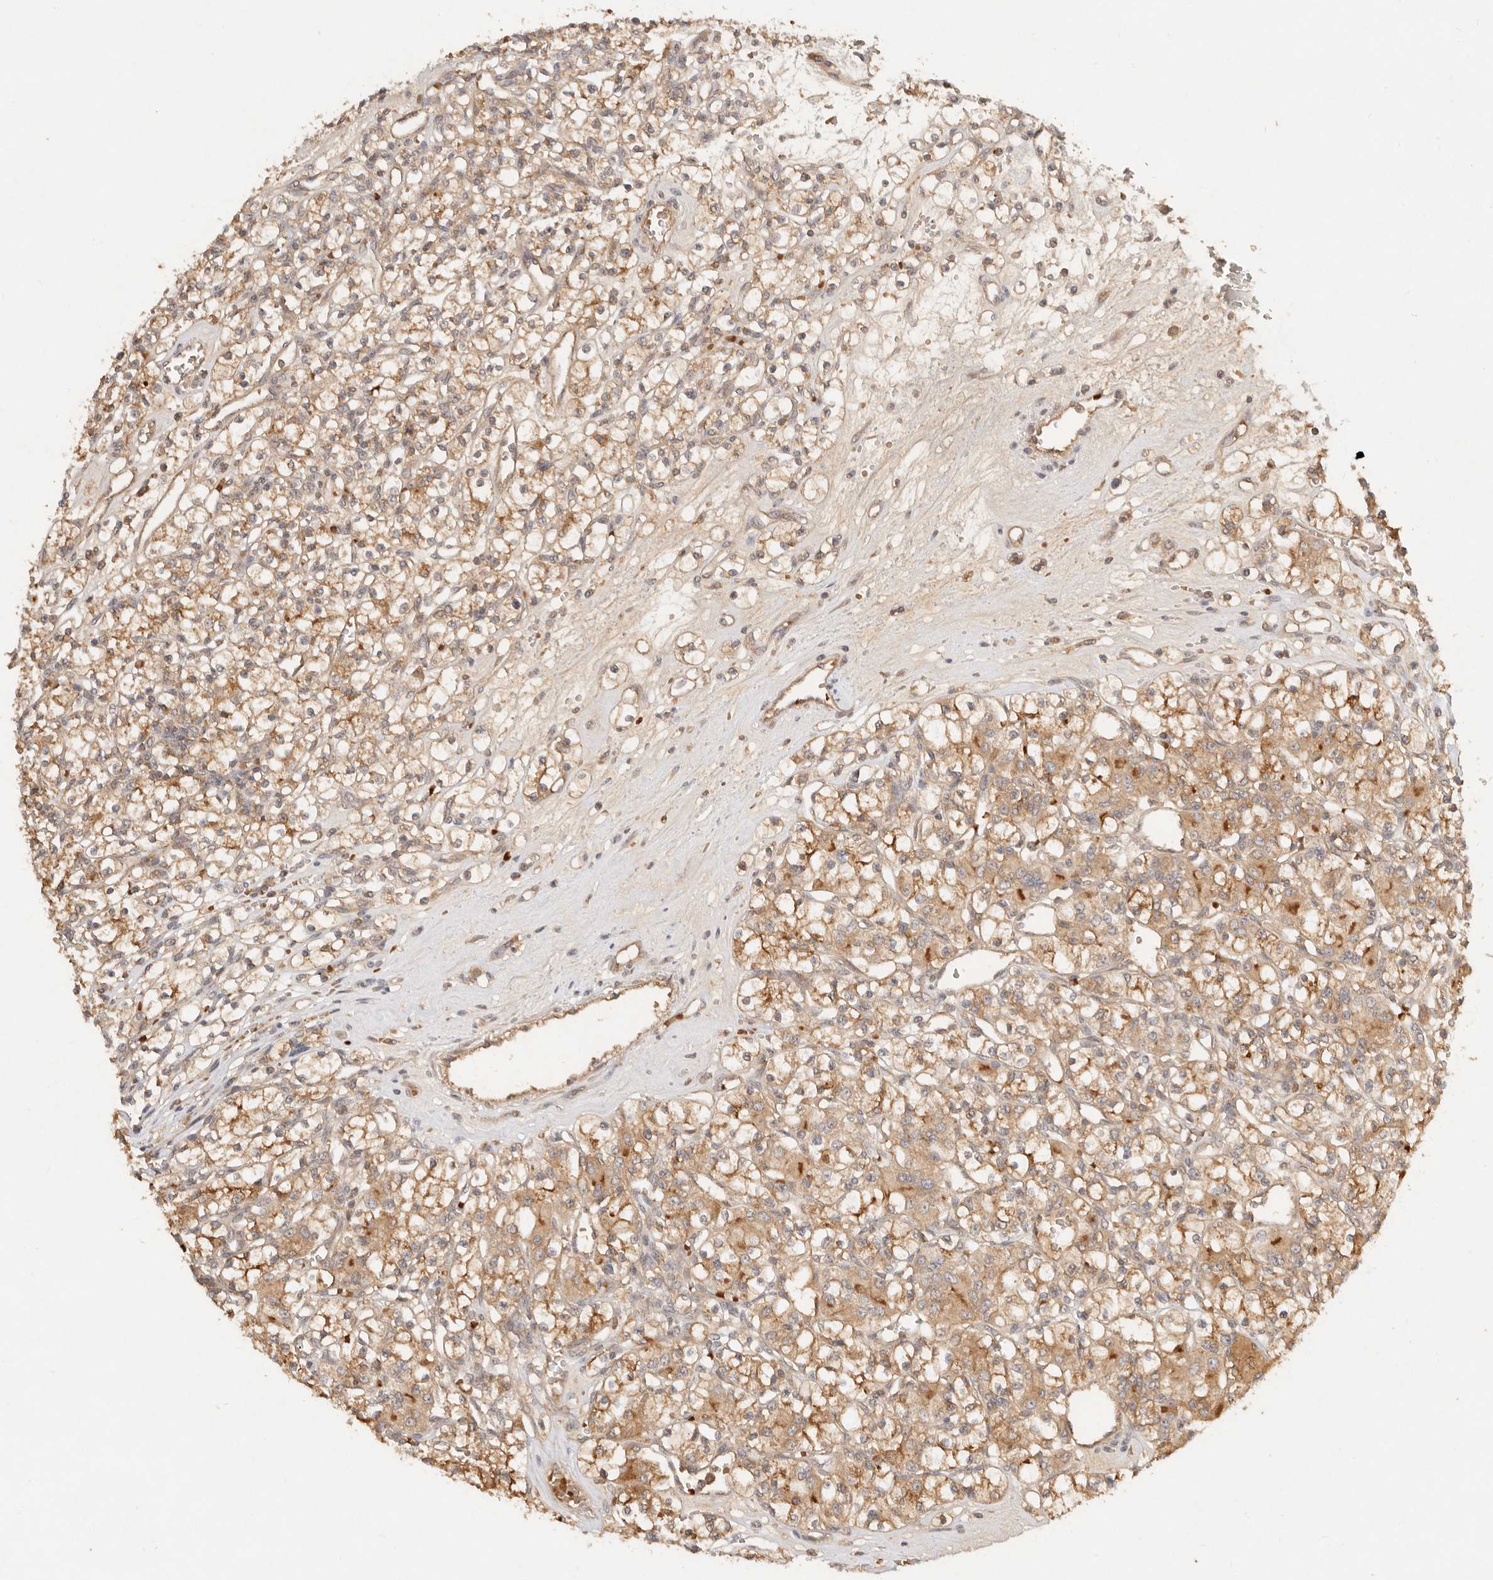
{"staining": {"intensity": "moderate", "quantity": ">75%", "location": "cytoplasmic/membranous"}, "tissue": "renal cancer", "cell_type": "Tumor cells", "image_type": "cancer", "snomed": [{"axis": "morphology", "description": "Adenocarcinoma, NOS"}, {"axis": "topography", "description": "Kidney"}], "caption": "Human renal cancer (adenocarcinoma) stained with a protein marker demonstrates moderate staining in tumor cells.", "gene": "FREM2", "patient": {"sex": "female", "age": 59}}